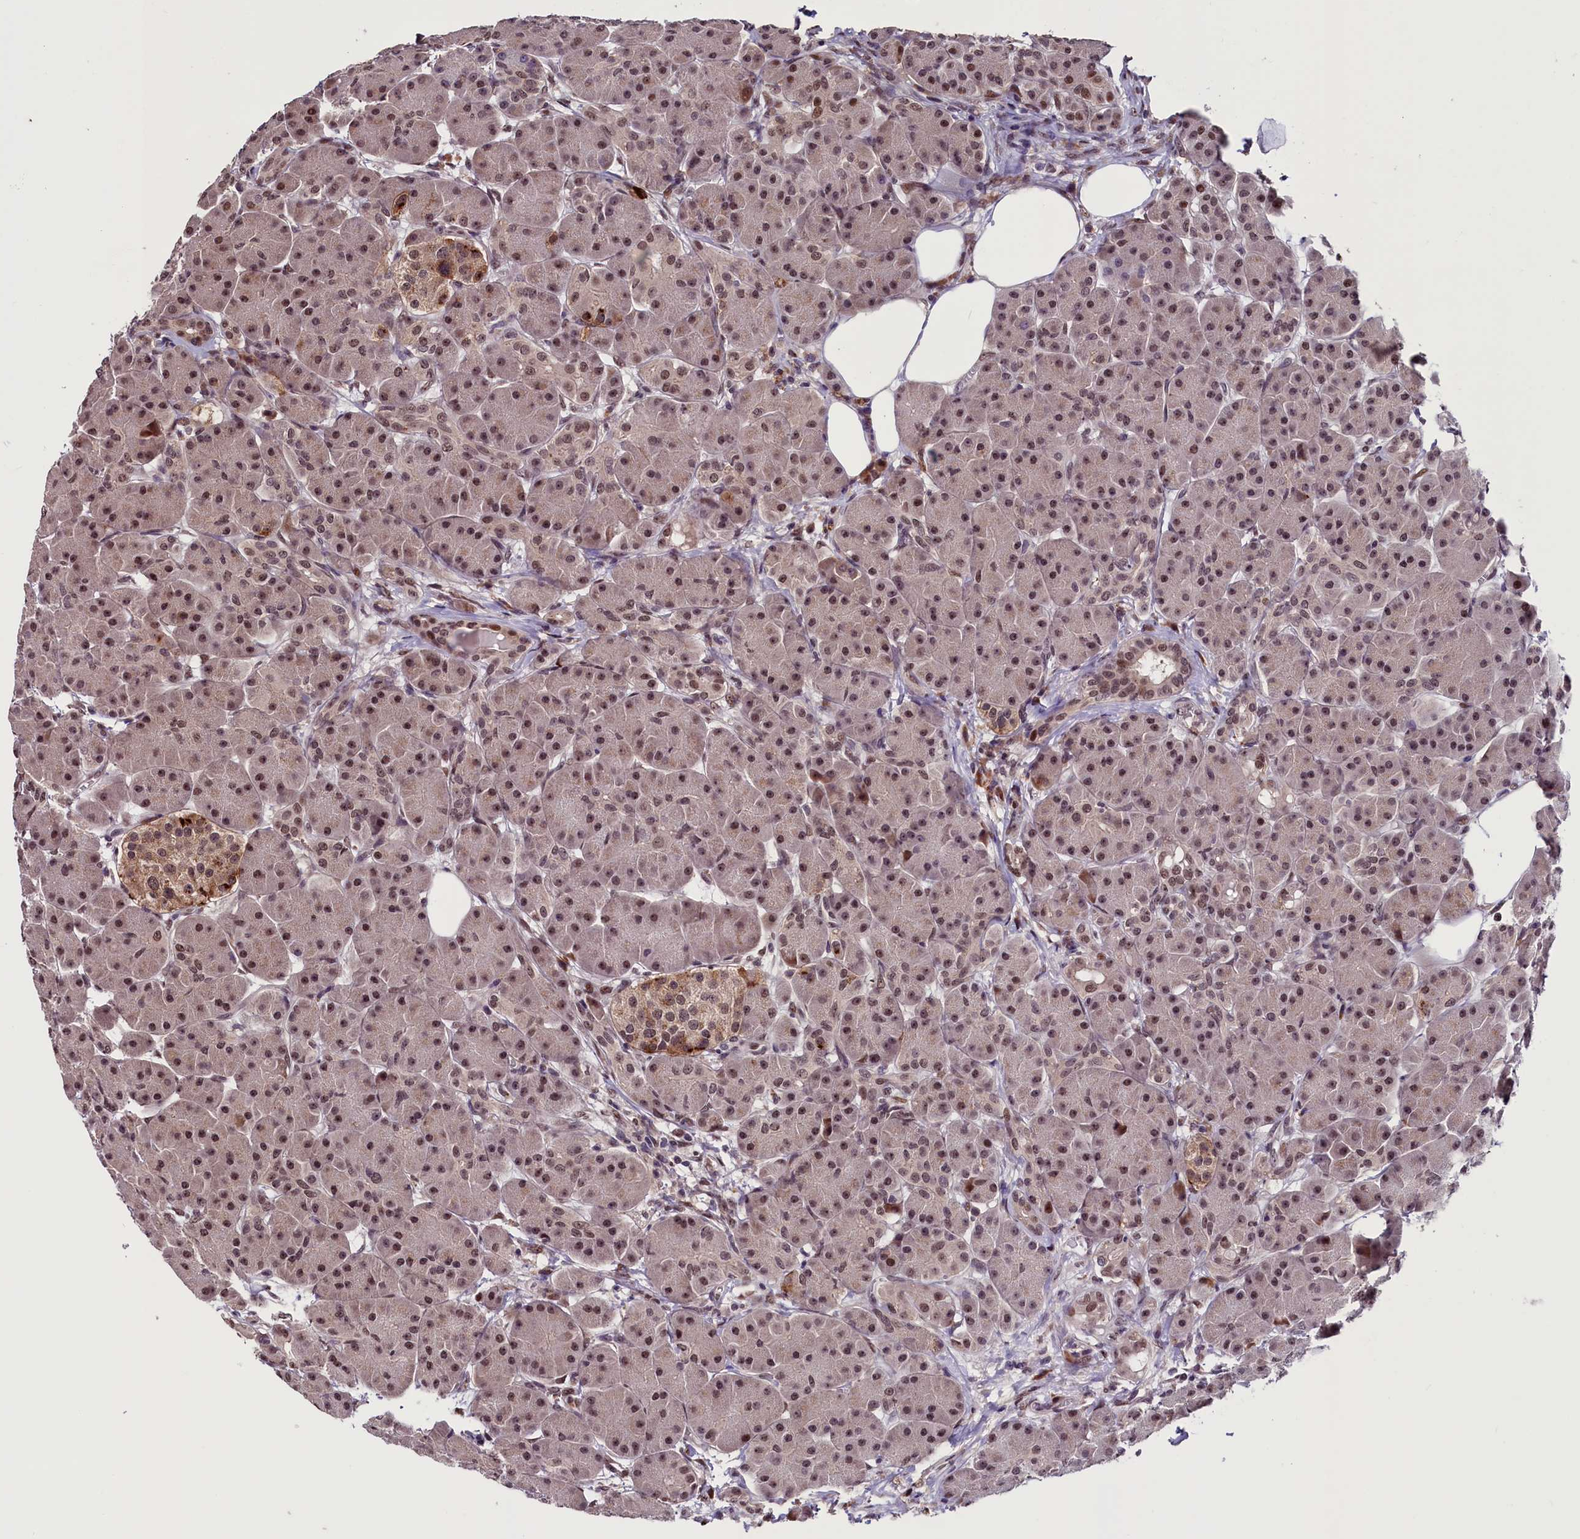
{"staining": {"intensity": "moderate", "quantity": ">75%", "location": "cytoplasmic/membranous,nuclear"}, "tissue": "pancreas", "cell_type": "Exocrine glandular cells", "image_type": "normal", "snomed": [{"axis": "morphology", "description": "Normal tissue, NOS"}, {"axis": "topography", "description": "Pancreas"}], "caption": "Exocrine glandular cells show medium levels of moderate cytoplasmic/membranous,nuclear positivity in approximately >75% of cells in unremarkable human pancreas.", "gene": "RNMT", "patient": {"sex": "male", "age": 63}}